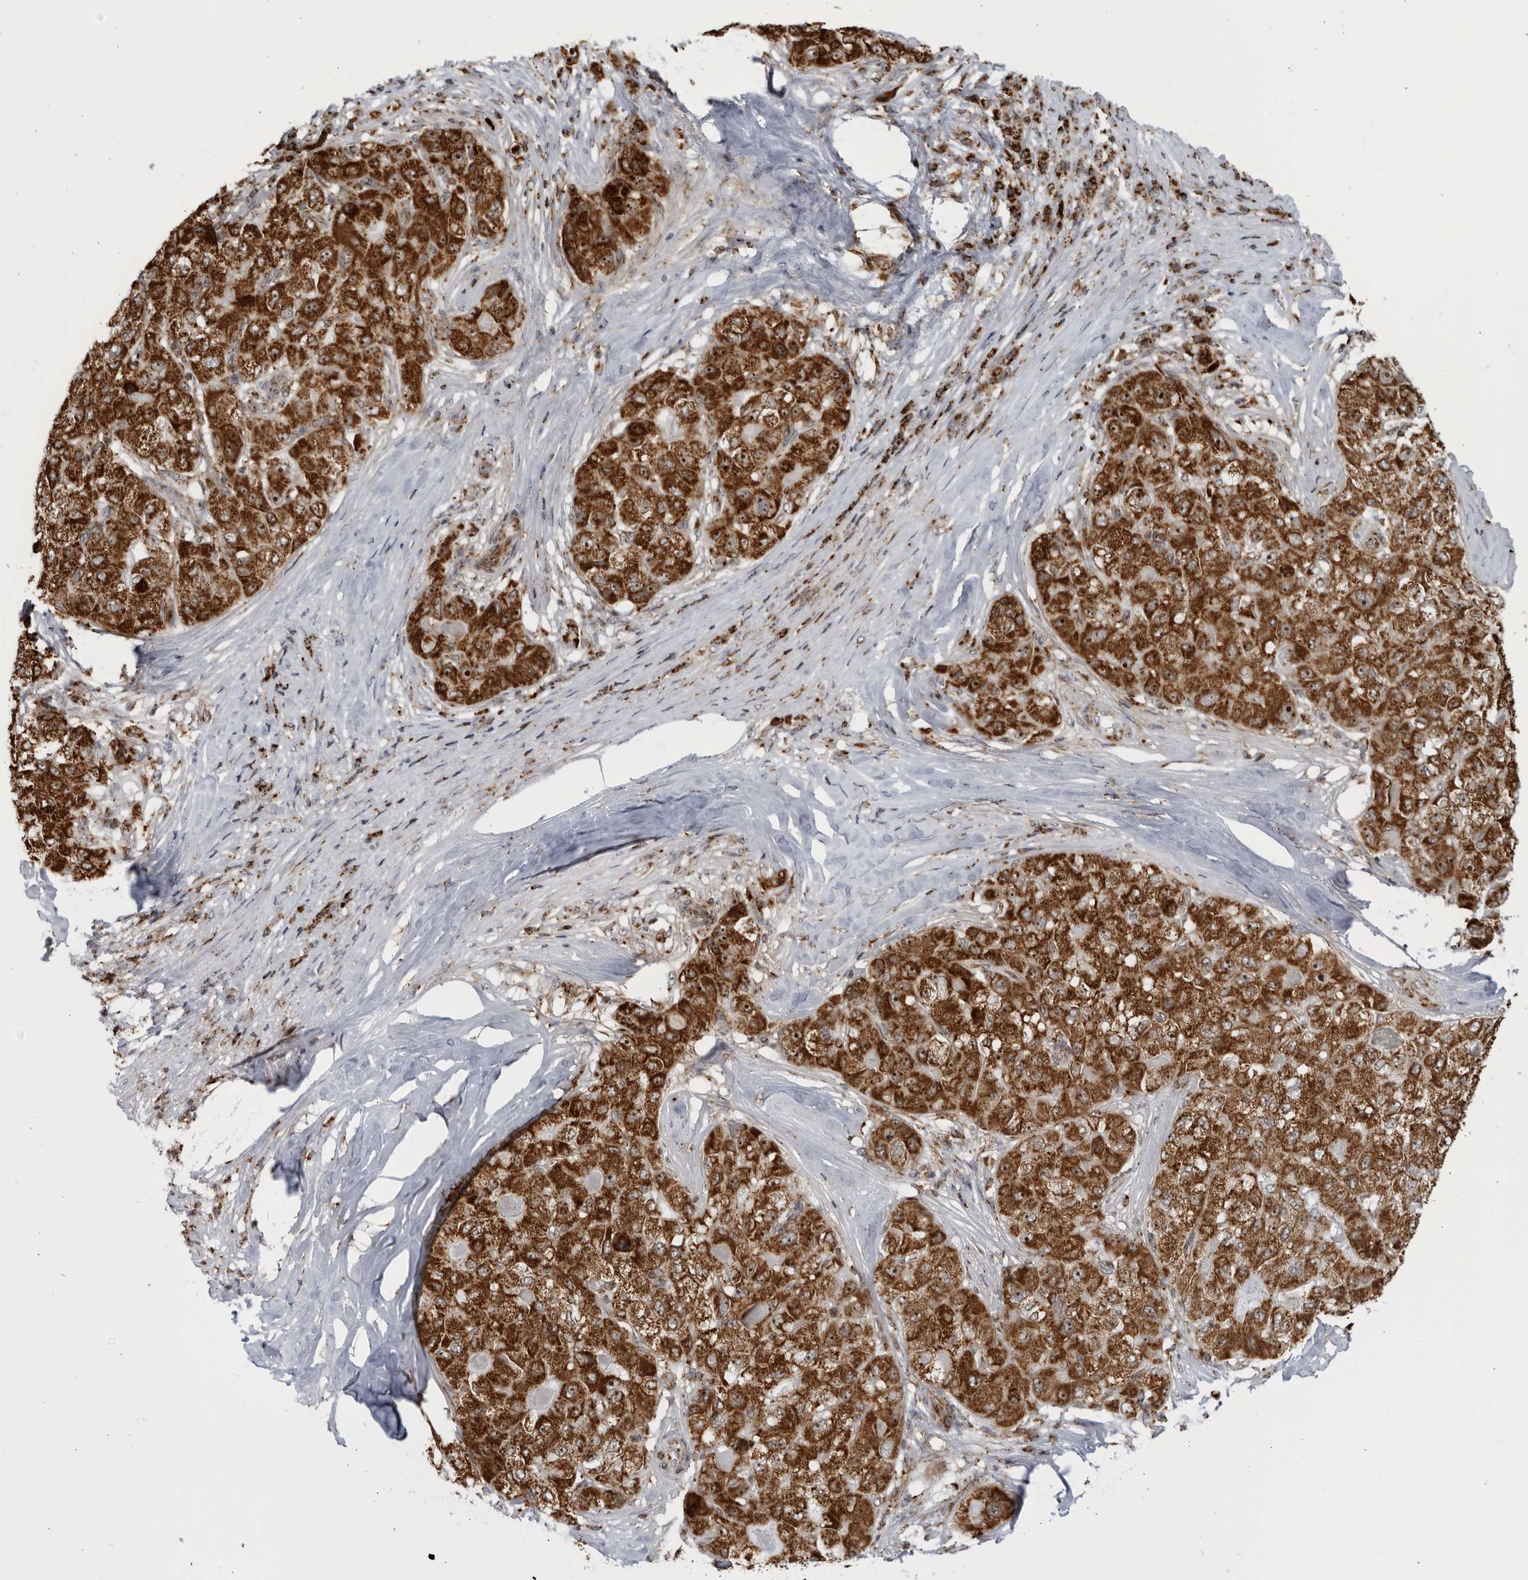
{"staining": {"intensity": "strong", "quantity": ">75%", "location": "cytoplasmic/membranous,nuclear"}, "tissue": "liver cancer", "cell_type": "Tumor cells", "image_type": "cancer", "snomed": [{"axis": "morphology", "description": "Carcinoma, Hepatocellular, NOS"}, {"axis": "topography", "description": "Liver"}], "caption": "Immunohistochemistry of human liver cancer shows high levels of strong cytoplasmic/membranous and nuclear expression in approximately >75% of tumor cells.", "gene": "RBM34", "patient": {"sex": "male", "age": 80}}